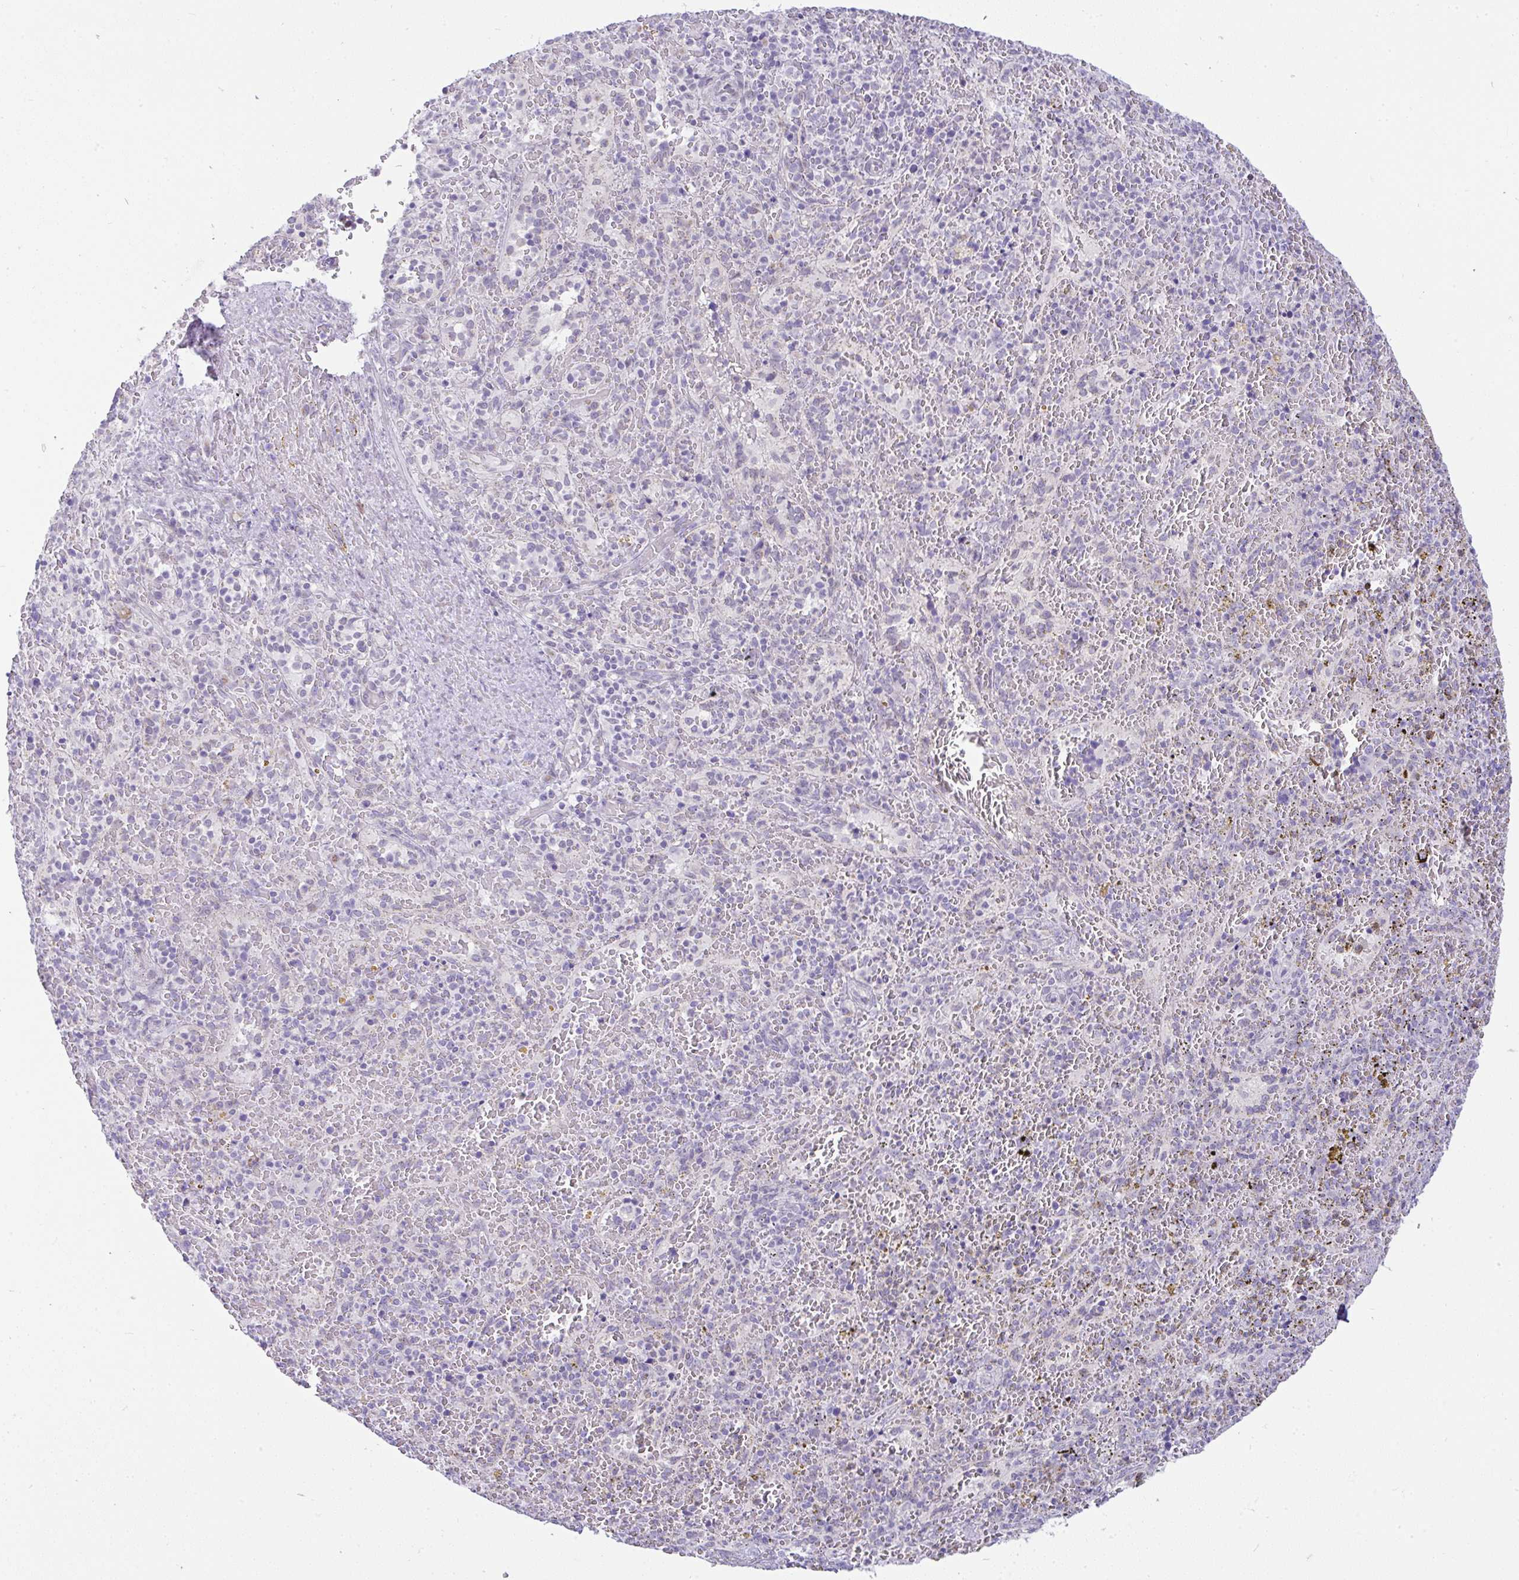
{"staining": {"intensity": "negative", "quantity": "none", "location": "none"}, "tissue": "spleen", "cell_type": "Cells in red pulp", "image_type": "normal", "snomed": [{"axis": "morphology", "description": "Normal tissue, NOS"}, {"axis": "topography", "description": "Spleen"}], "caption": "Immunohistochemistry (IHC) micrograph of unremarkable spleen stained for a protein (brown), which shows no positivity in cells in red pulp.", "gene": "FAM177A1", "patient": {"sex": "female", "age": 50}}